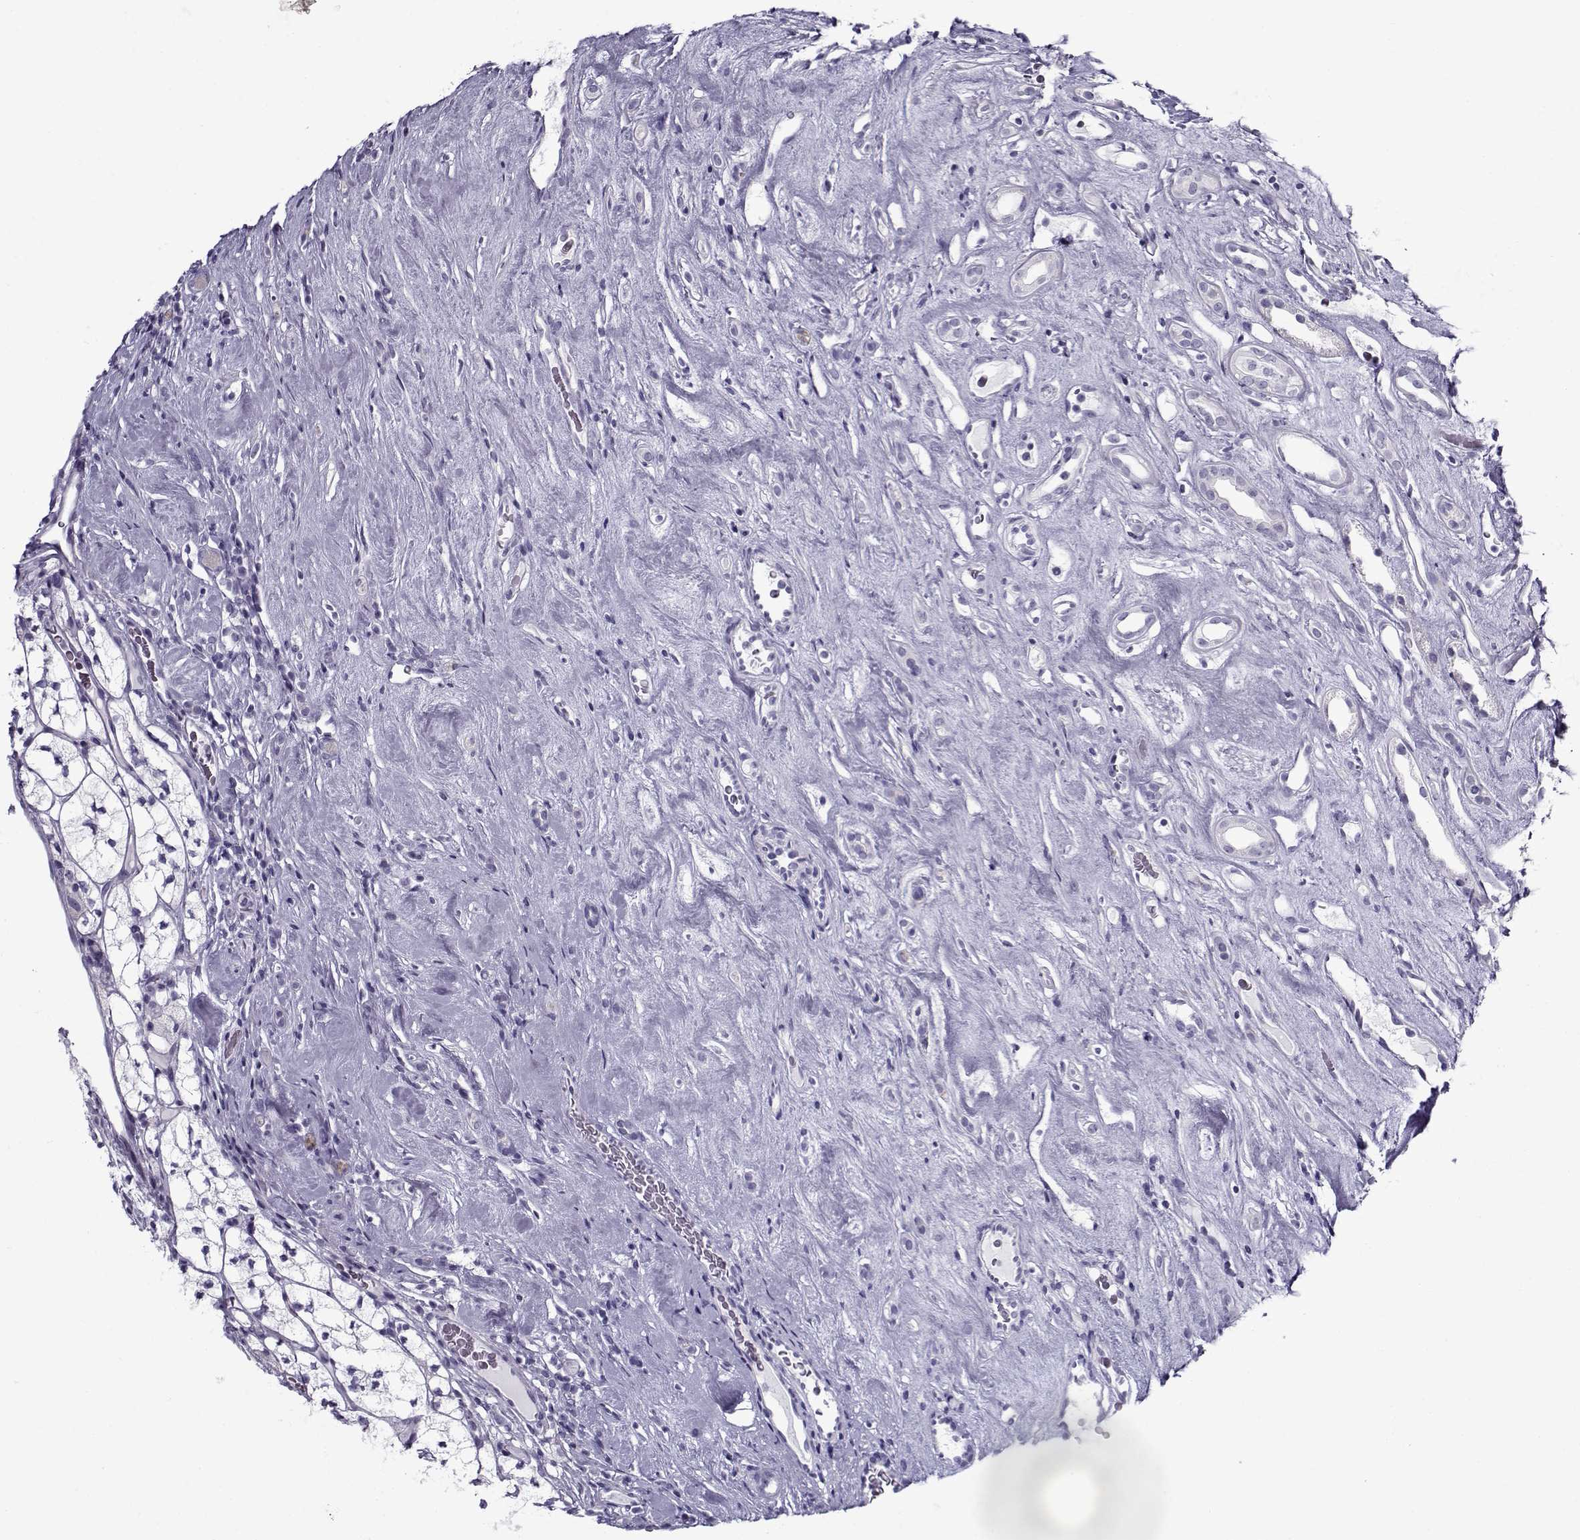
{"staining": {"intensity": "negative", "quantity": "none", "location": "none"}, "tissue": "renal cancer", "cell_type": "Tumor cells", "image_type": "cancer", "snomed": [{"axis": "morphology", "description": "Adenocarcinoma, NOS"}, {"axis": "topography", "description": "Kidney"}], "caption": "Tumor cells show no significant protein staining in adenocarcinoma (renal). Nuclei are stained in blue.", "gene": "GAGE2A", "patient": {"sex": "female", "age": 89}}